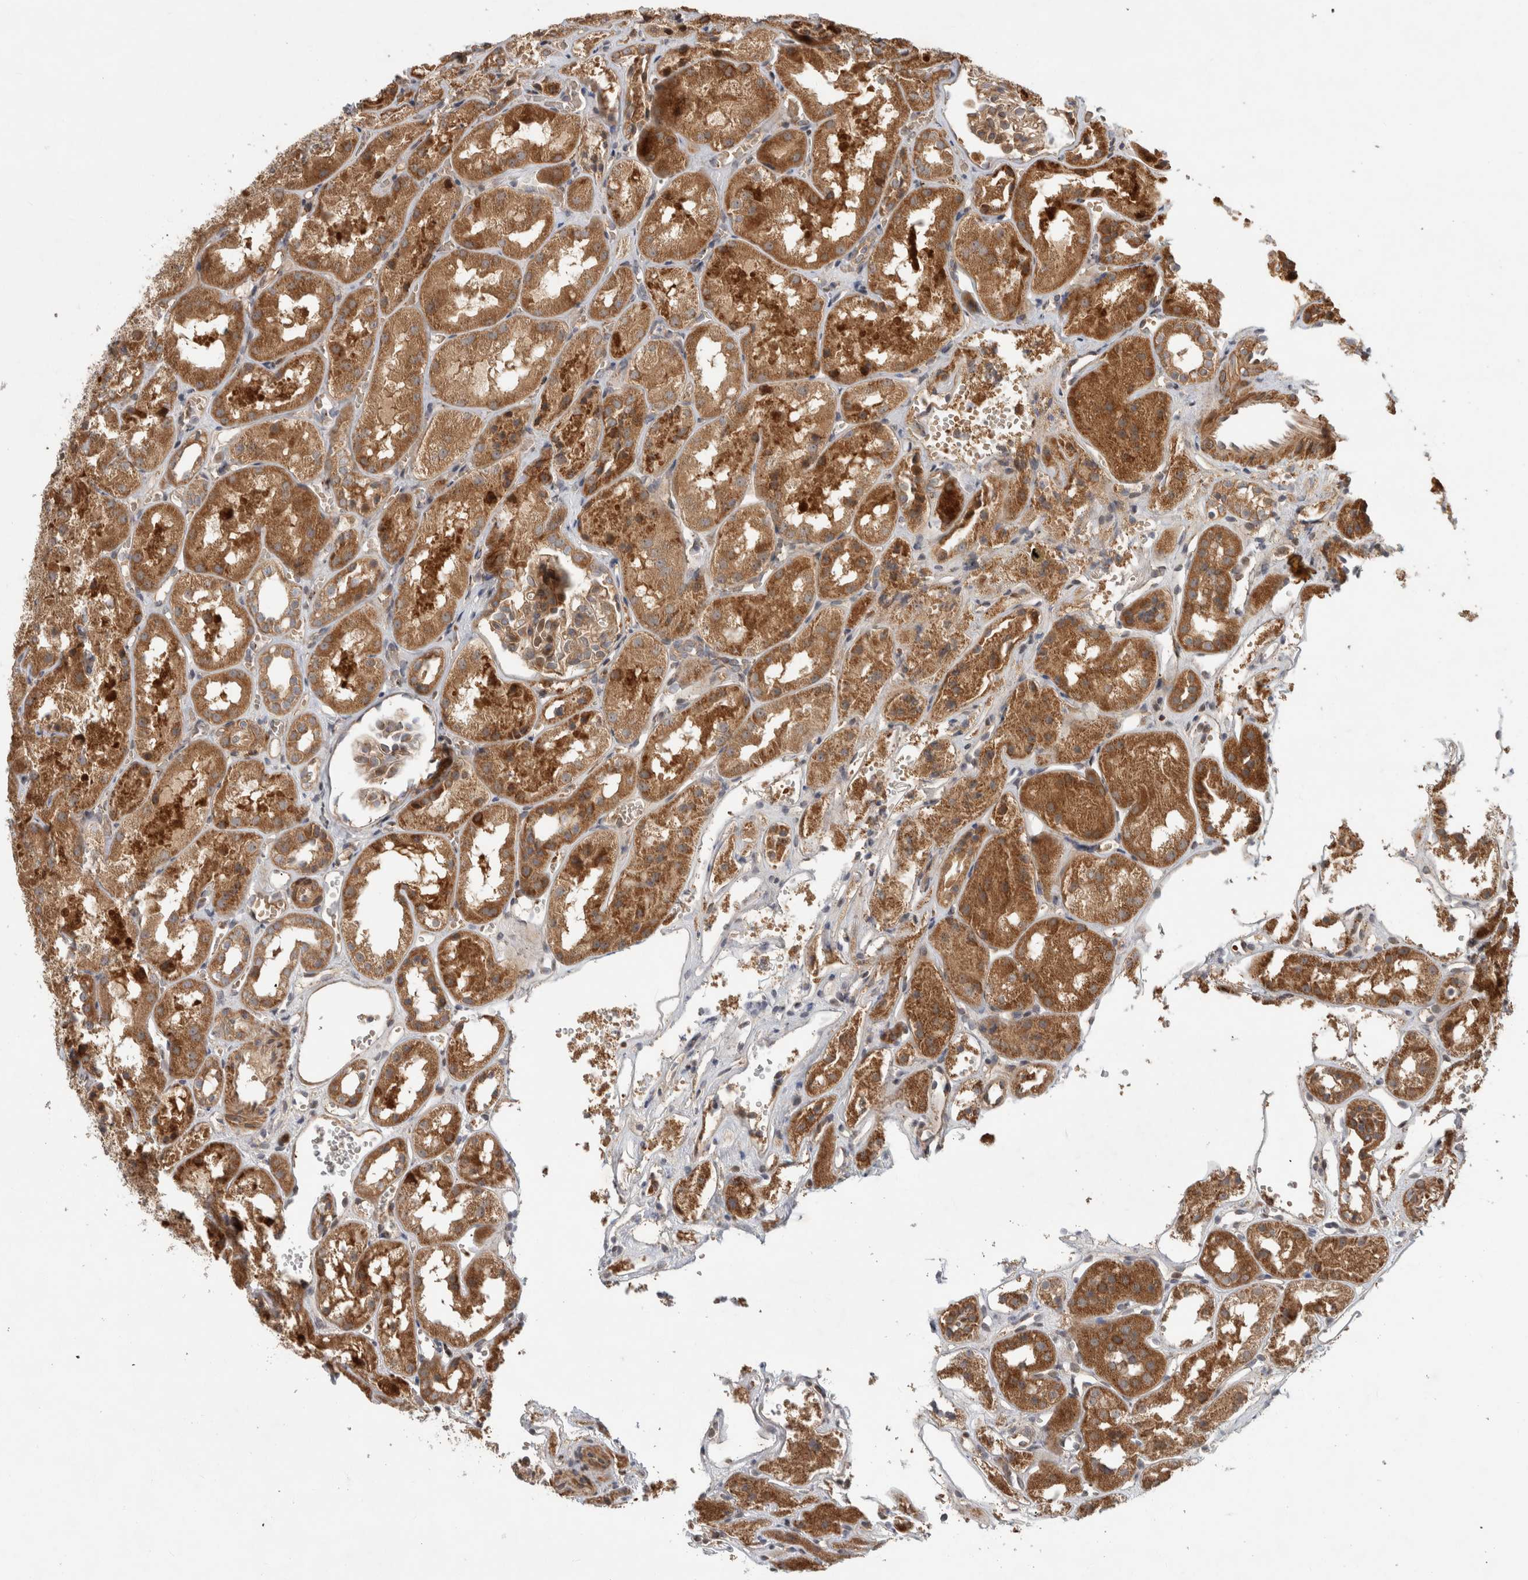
{"staining": {"intensity": "moderate", "quantity": ">75%", "location": "cytoplasmic/membranous"}, "tissue": "kidney", "cell_type": "Cells in glomeruli", "image_type": "normal", "snomed": [{"axis": "morphology", "description": "Normal tissue, NOS"}, {"axis": "topography", "description": "Kidney"}], "caption": "Moderate cytoplasmic/membranous protein positivity is appreciated in about >75% of cells in glomeruli in kidney. (brown staining indicates protein expression, while blue staining denotes nuclei).", "gene": "TUBD1", "patient": {"sex": "male", "age": 16}}